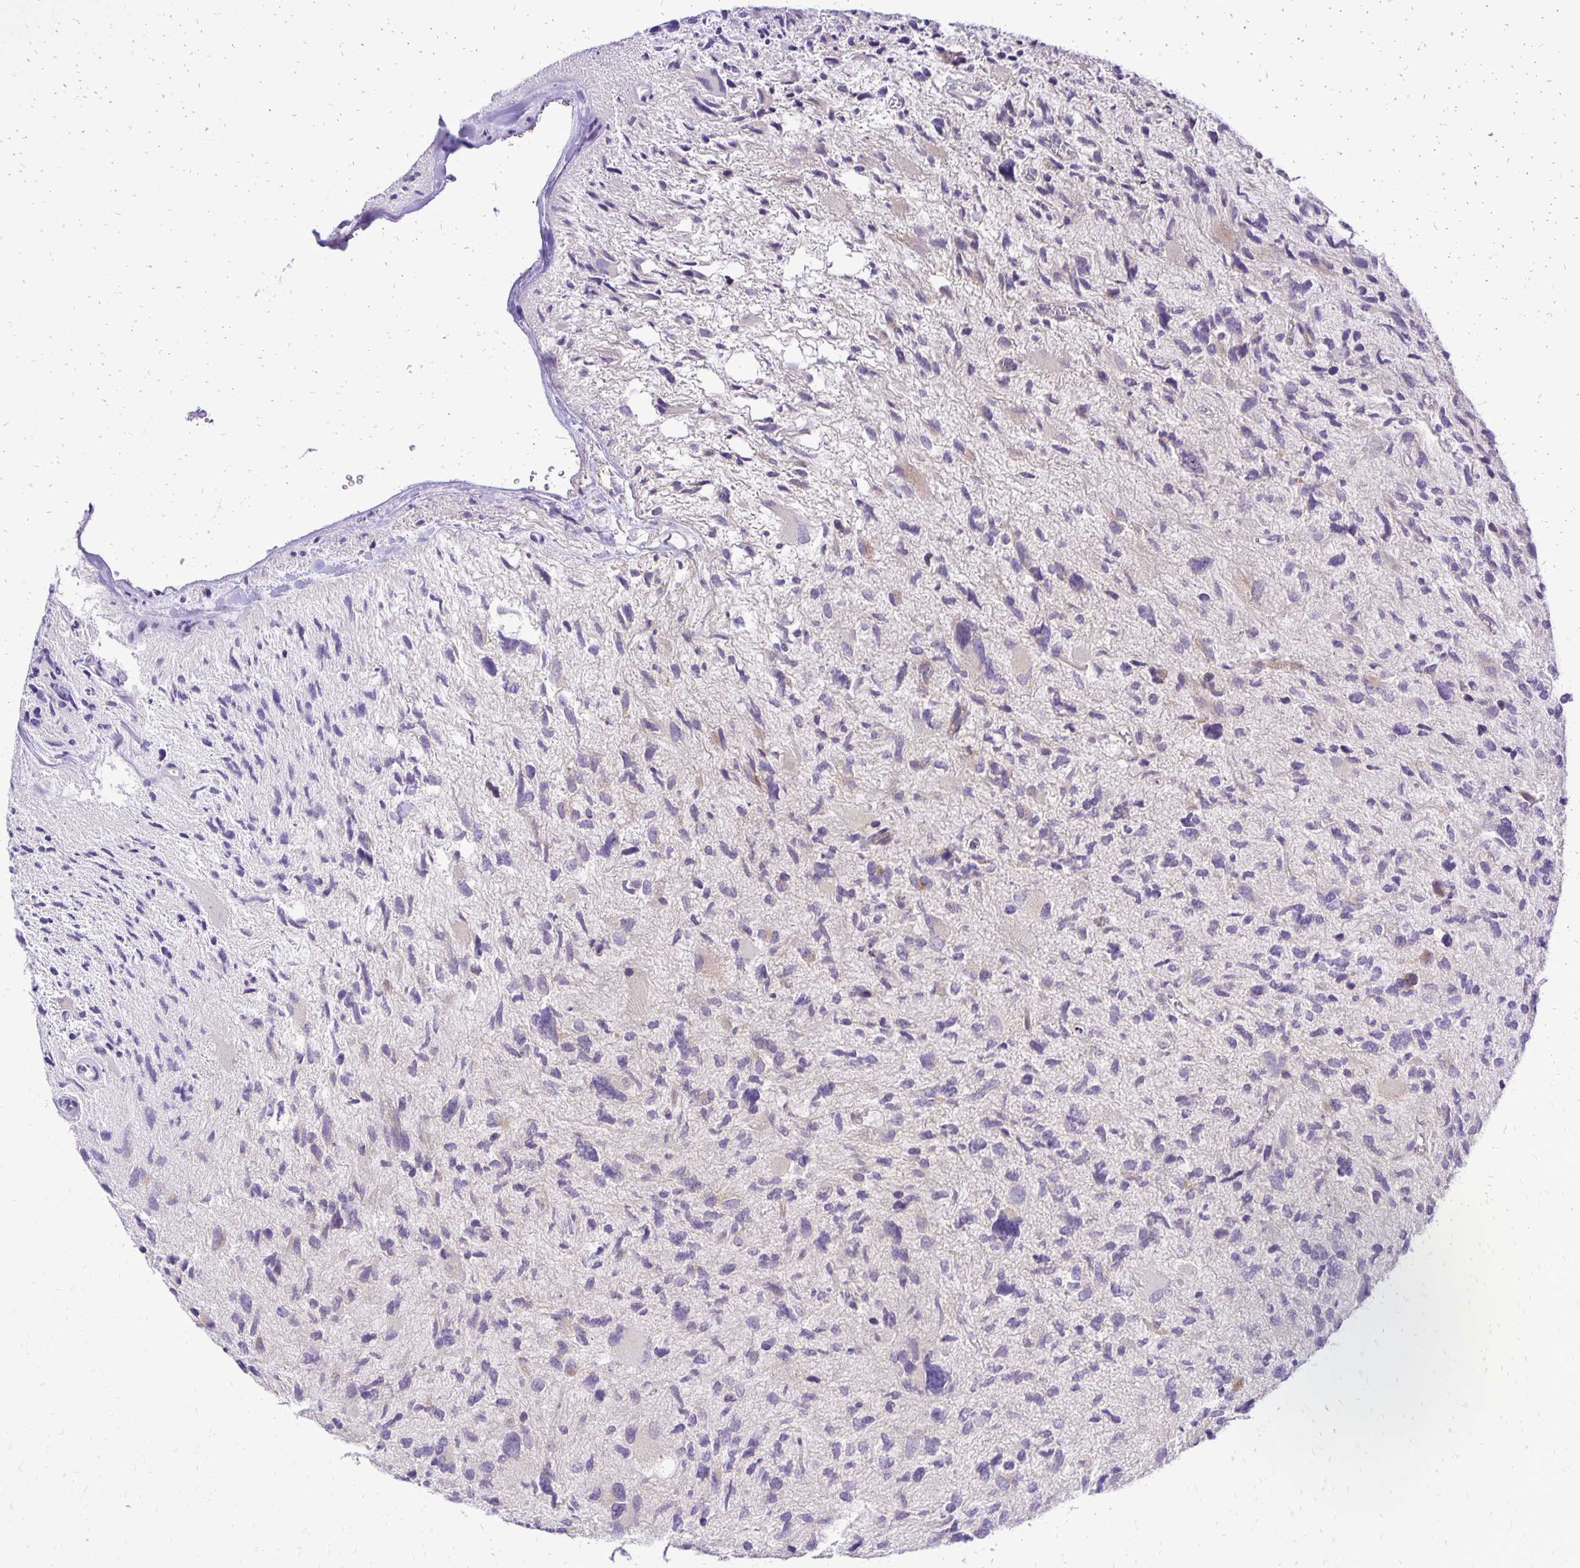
{"staining": {"intensity": "negative", "quantity": "none", "location": "none"}, "tissue": "glioma", "cell_type": "Tumor cells", "image_type": "cancer", "snomed": [{"axis": "morphology", "description": "Glioma, malignant, High grade"}, {"axis": "topography", "description": "Brain"}], "caption": "High power microscopy histopathology image of an immunohistochemistry (IHC) image of glioma, revealing no significant positivity in tumor cells.", "gene": "EIF5A", "patient": {"sex": "female", "age": 11}}